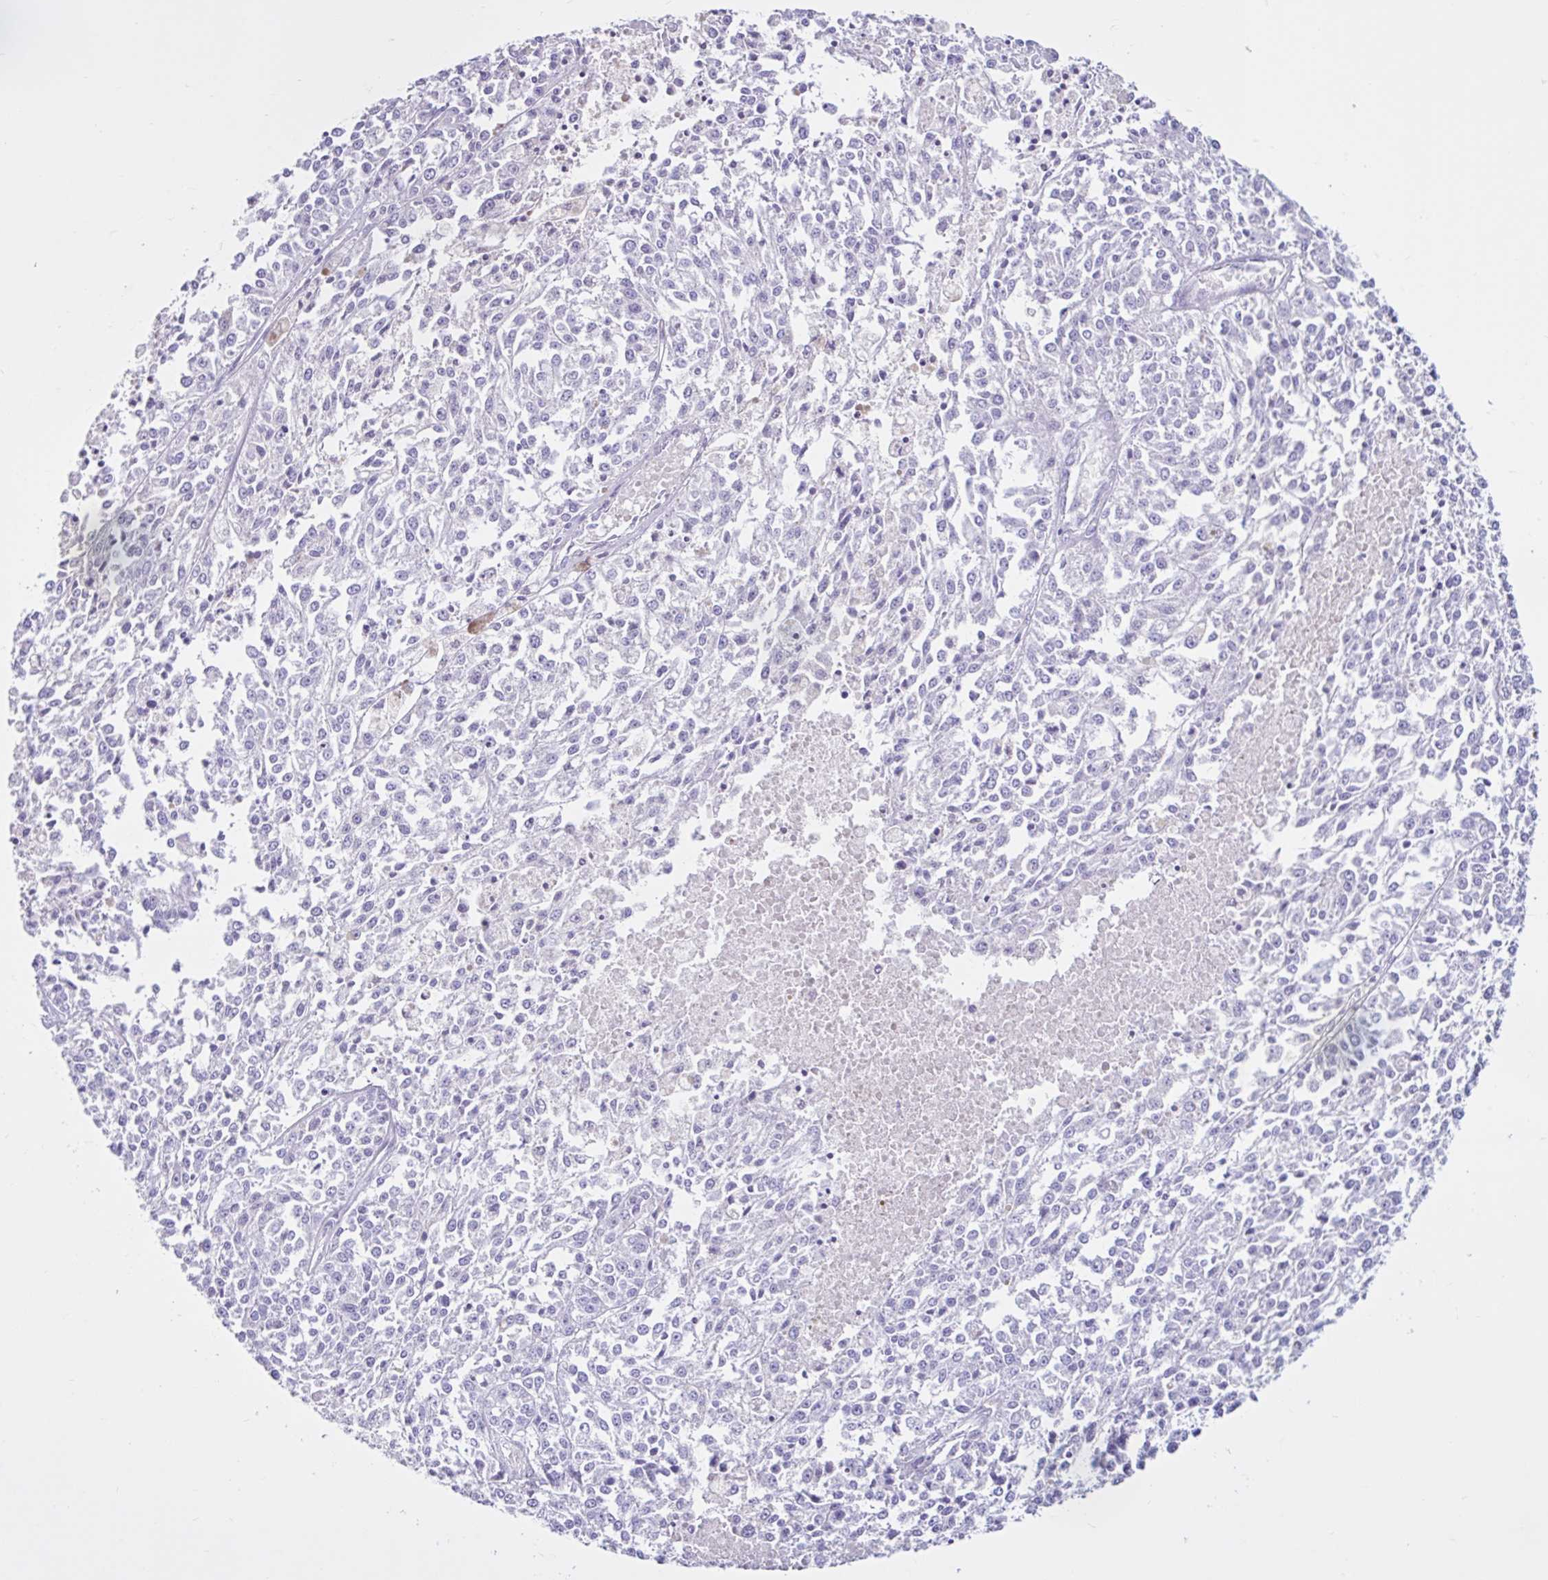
{"staining": {"intensity": "negative", "quantity": "none", "location": "none"}, "tissue": "melanoma", "cell_type": "Tumor cells", "image_type": "cancer", "snomed": [{"axis": "morphology", "description": "Malignant melanoma, NOS"}, {"axis": "topography", "description": "Skin"}], "caption": "Tumor cells show no significant positivity in malignant melanoma.", "gene": "CYP19A1", "patient": {"sex": "female", "age": 64}}